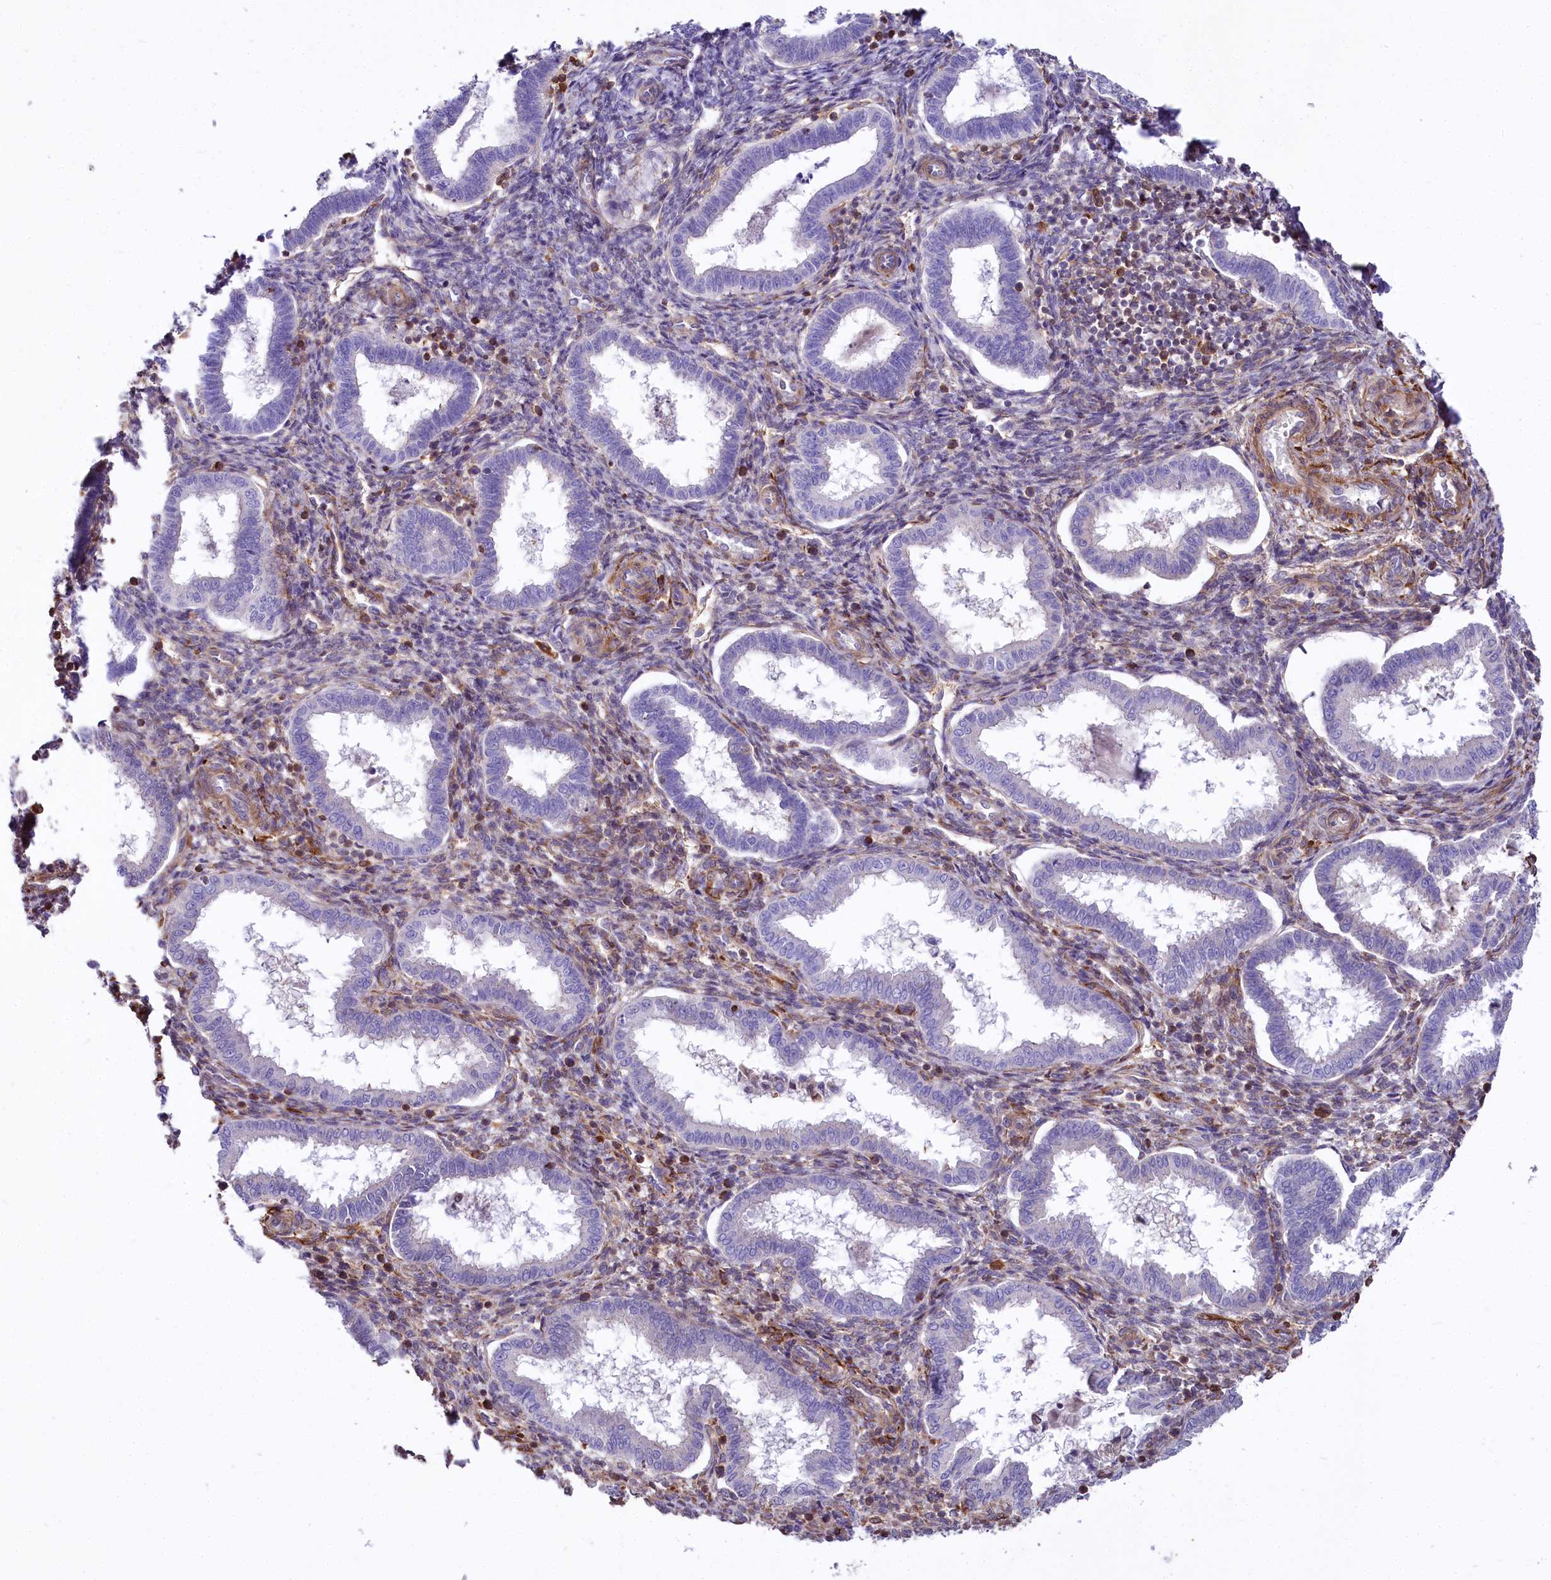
{"staining": {"intensity": "weak", "quantity": "<25%", "location": "cytoplasmic/membranous"}, "tissue": "endometrium", "cell_type": "Cells in endometrial stroma", "image_type": "normal", "snomed": [{"axis": "morphology", "description": "Normal tissue, NOS"}, {"axis": "topography", "description": "Endometrium"}], "caption": "An immunohistochemistry (IHC) photomicrograph of normal endometrium is shown. There is no staining in cells in endometrial stroma of endometrium. (DAB (3,3'-diaminobenzidine) immunohistochemistry visualized using brightfield microscopy, high magnification).", "gene": "FCHSD2", "patient": {"sex": "female", "age": 24}}